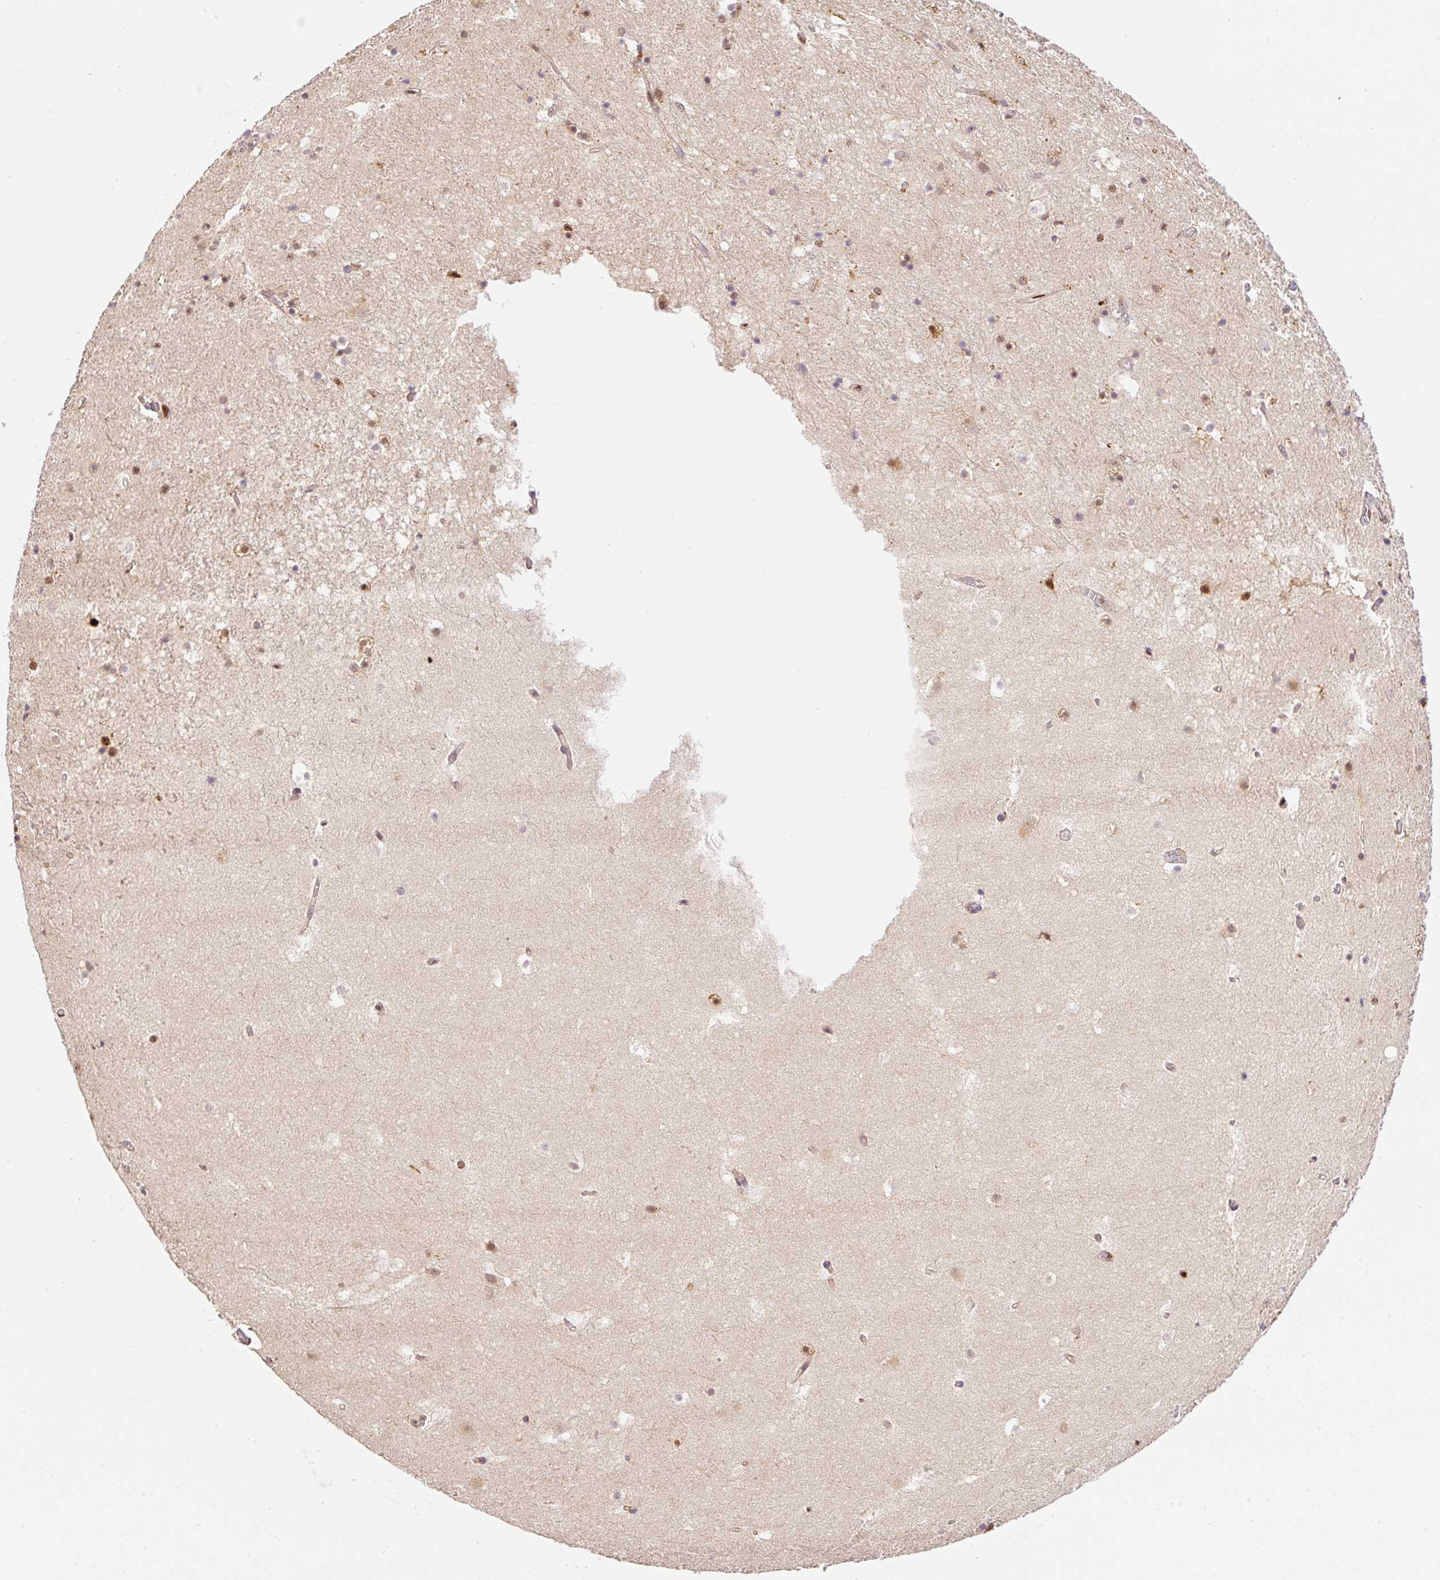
{"staining": {"intensity": "moderate", "quantity": "<25%", "location": "nuclear"}, "tissue": "hippocampus", "cell_type": "Glial cells", "image_type": "normal", "snomed": [{"axis": "morphology", "description": "Normal tissue, NOS"}, {"axis": "topography", "description": "Hippocampus"}], "caption": "Hippocampus stained with a protein marker demonstrates moderate staining in glial cells.", "gene": "GPR139", "patient": {"sex": "female", "age": 52}}